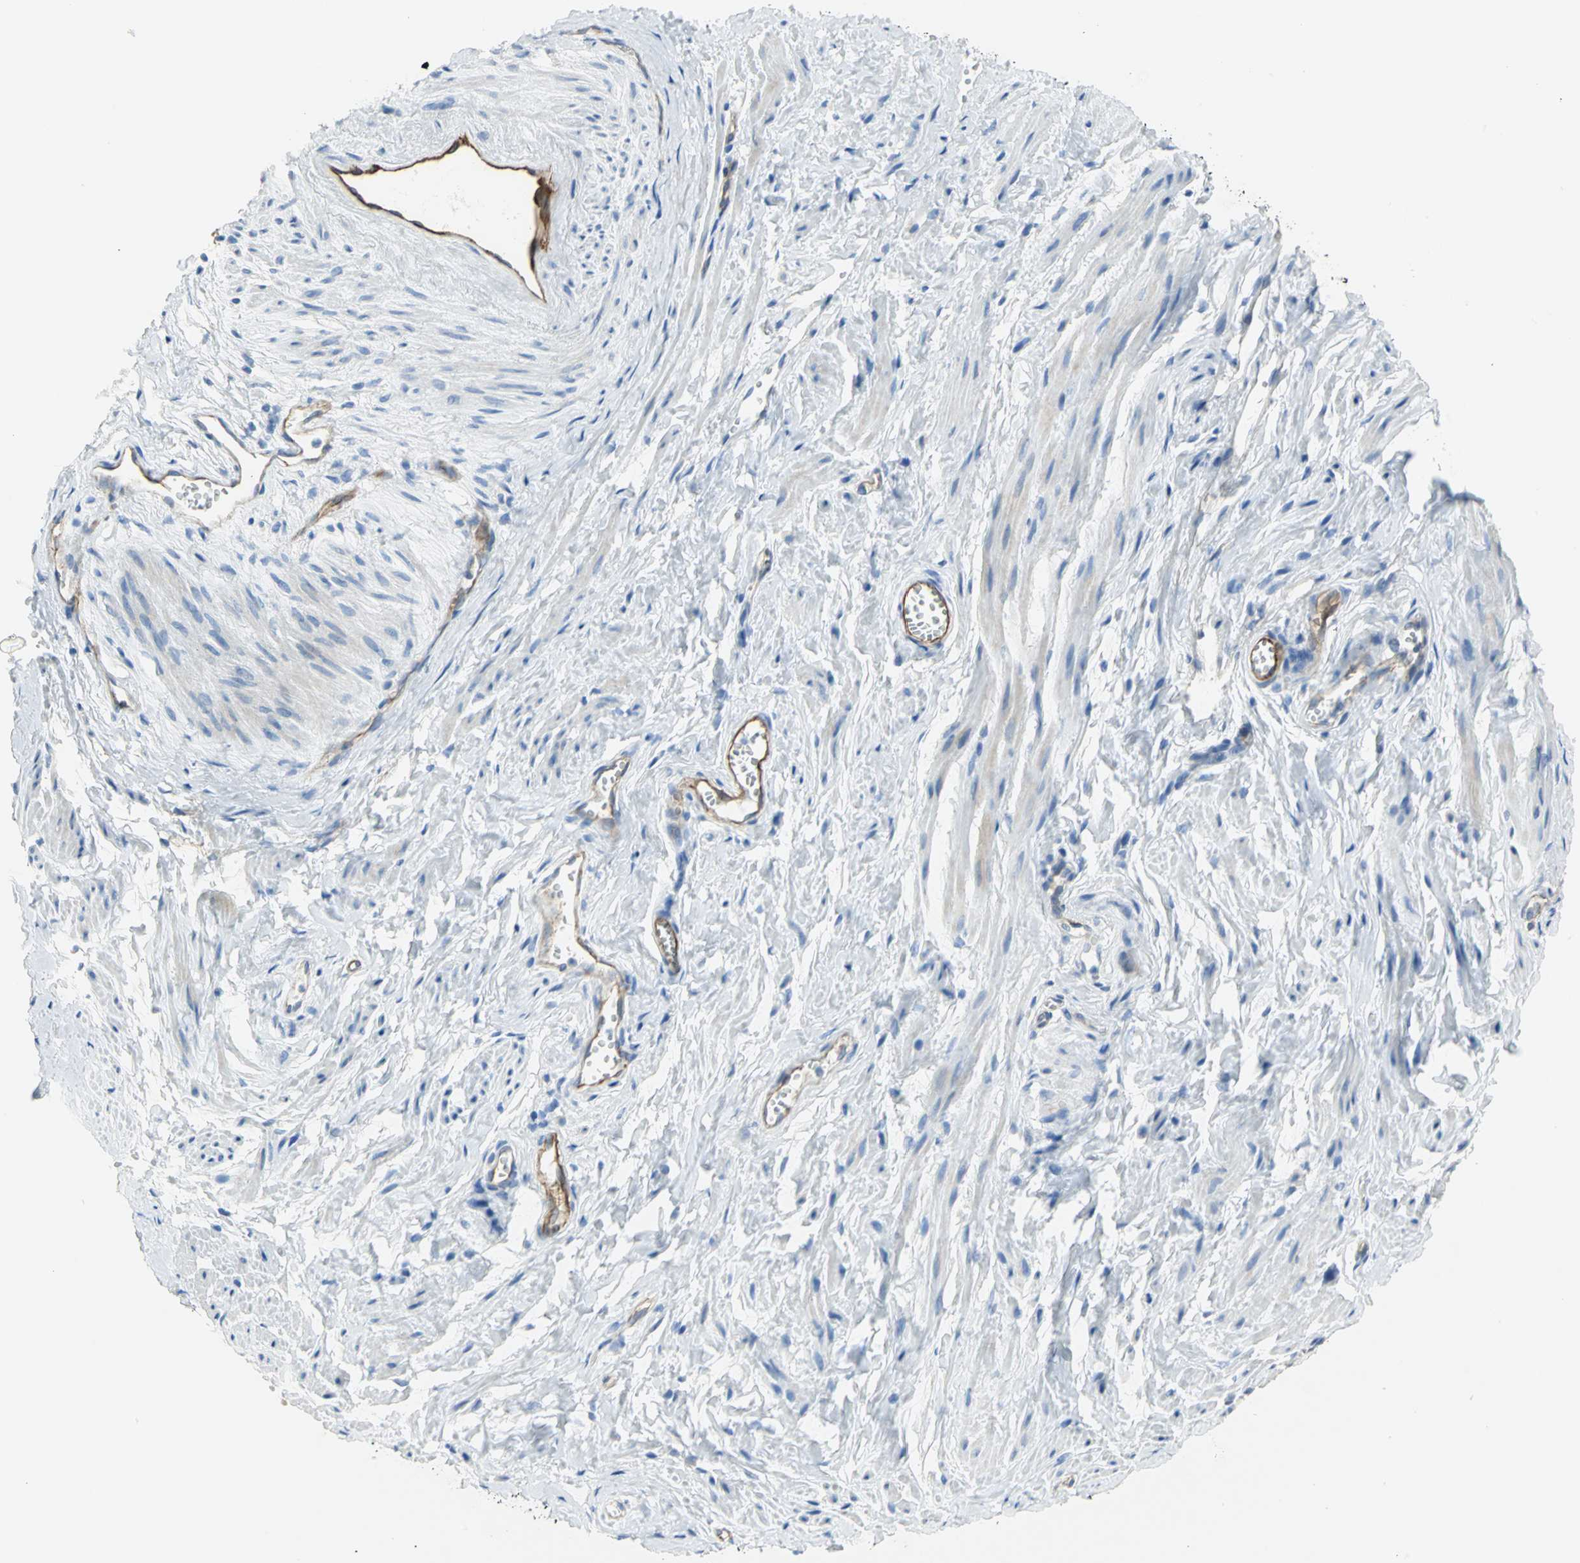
{"staining": {"intensity": "weak", "quantity": ">75%", "location": "cytoplasmic/membranous"}, "tissue": "vagina", "cell_type": "Squamous epithelial cells", "image_type": "normal", "snomed": [{"axis": "morphology", "description": "Normal tissue, NOS"}, {"axis": "topography", "description": "Soft tissue"}, {"axis": "topography", "description": "Vagina"}], "caption": "Brown immunohistochemical staining in normal vagina reveals weak cytoplasmic/membranous expression in about >75% of squamous epithelial cells. Using DAB (brown) and hematoxylin (blue) stains, captured at high magnification using brightfield microscopy.", "gene": "FLNB", "patient": {"sex": "female", "age": 61}}